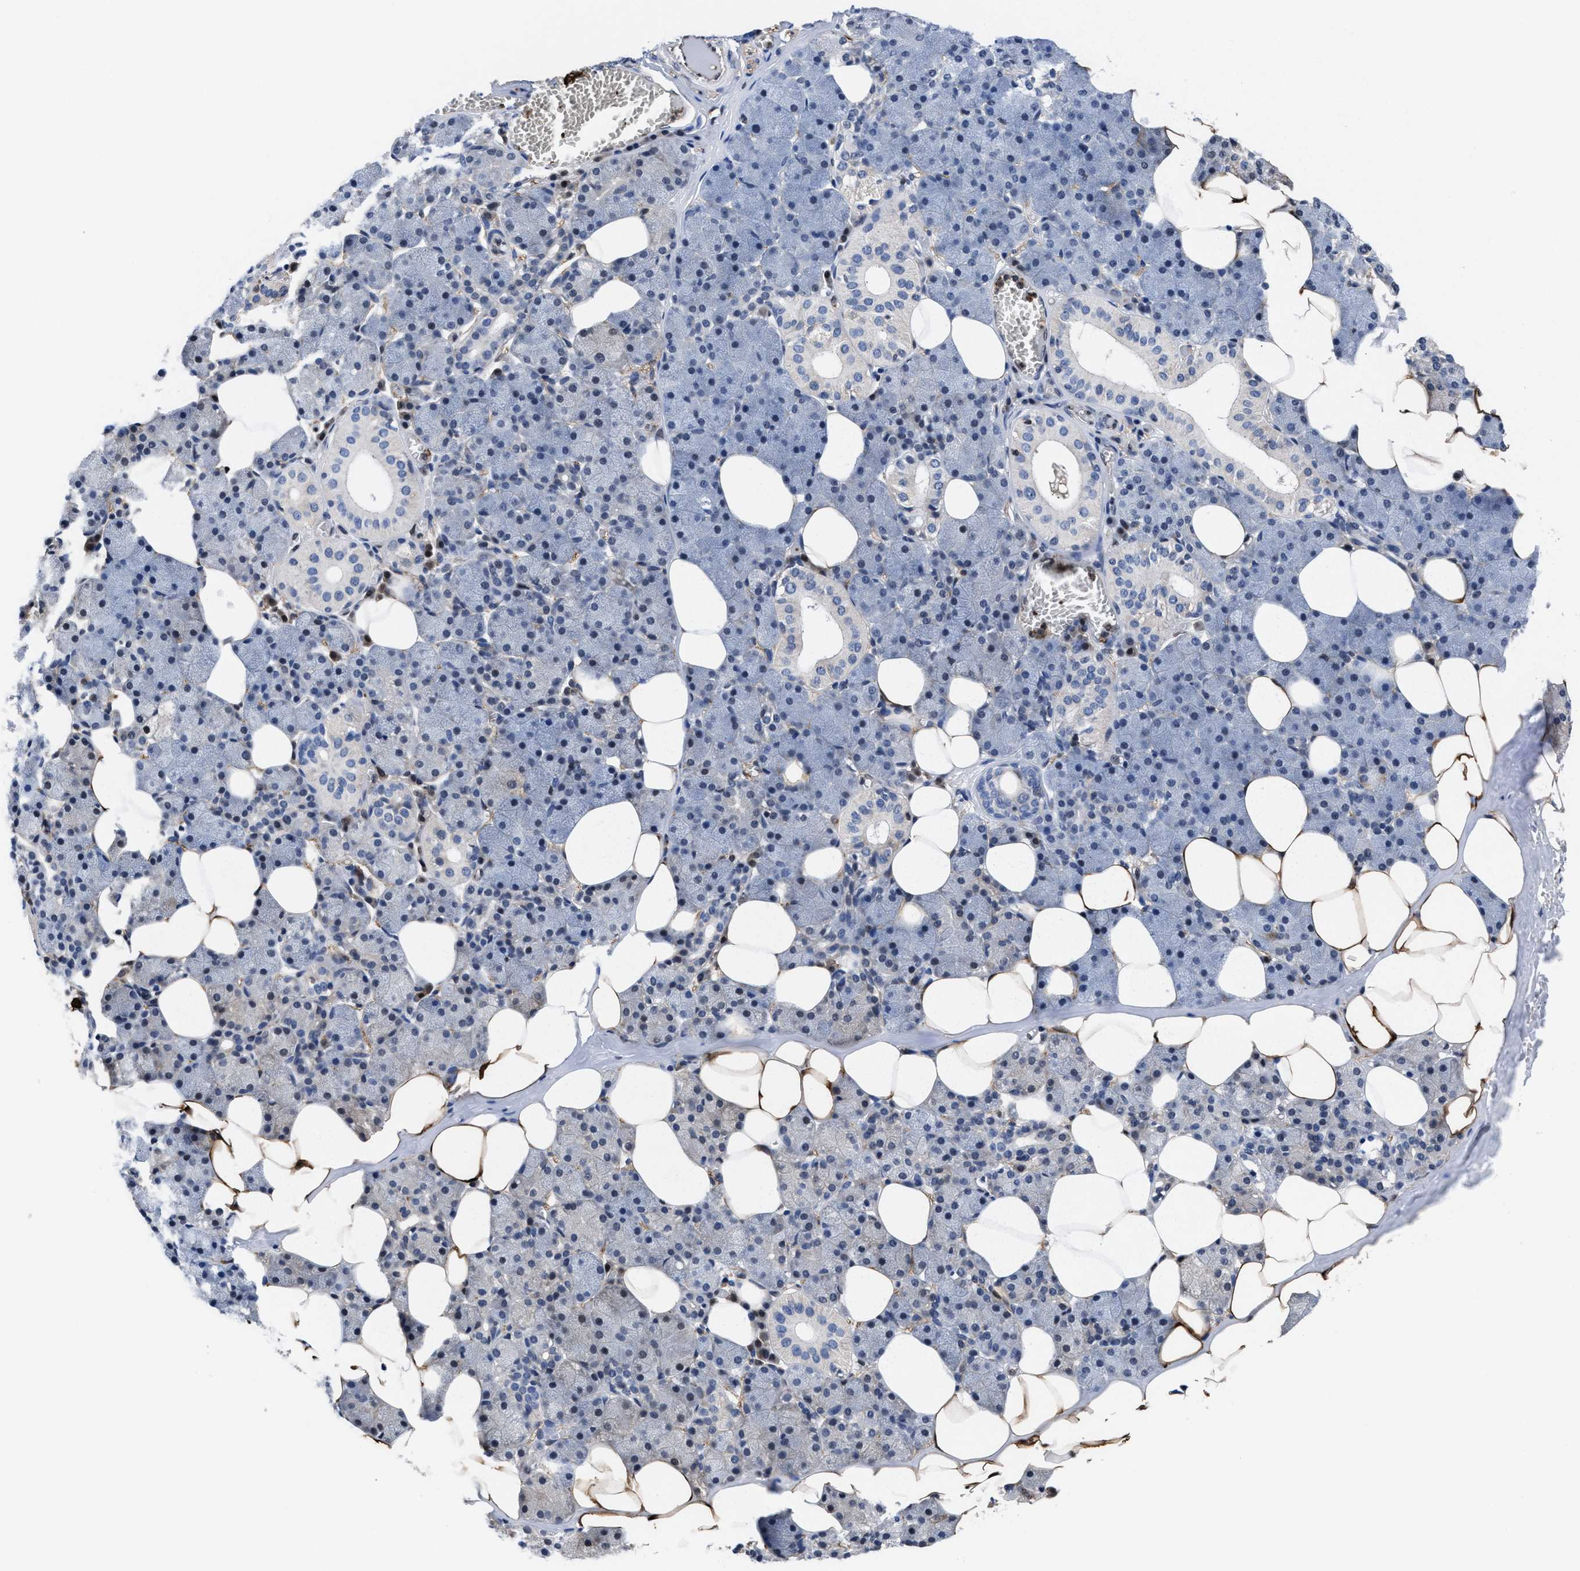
{"staining": {"intensity": "weak", "quantity": "<25%", "location": "cytoplasmic/membranous"}, "tissue": "salivary gland", "cell_type": "Glandular cells", "image_type": "normal", "snomed": [{"axis": "morphology", "description": "Normal tissue, NOS"}, {"axis": "topography", "description": "Salivary gland"}], "caption": "A high-resolution histopathology image shows IHC staining of normal salivary gland, which exhibits no significant positivity in glandular cells. (DAB IHC with hematoxylin counter stain).", "gene": "ACLY", "patient": {"sex": "female", "age": 33}}